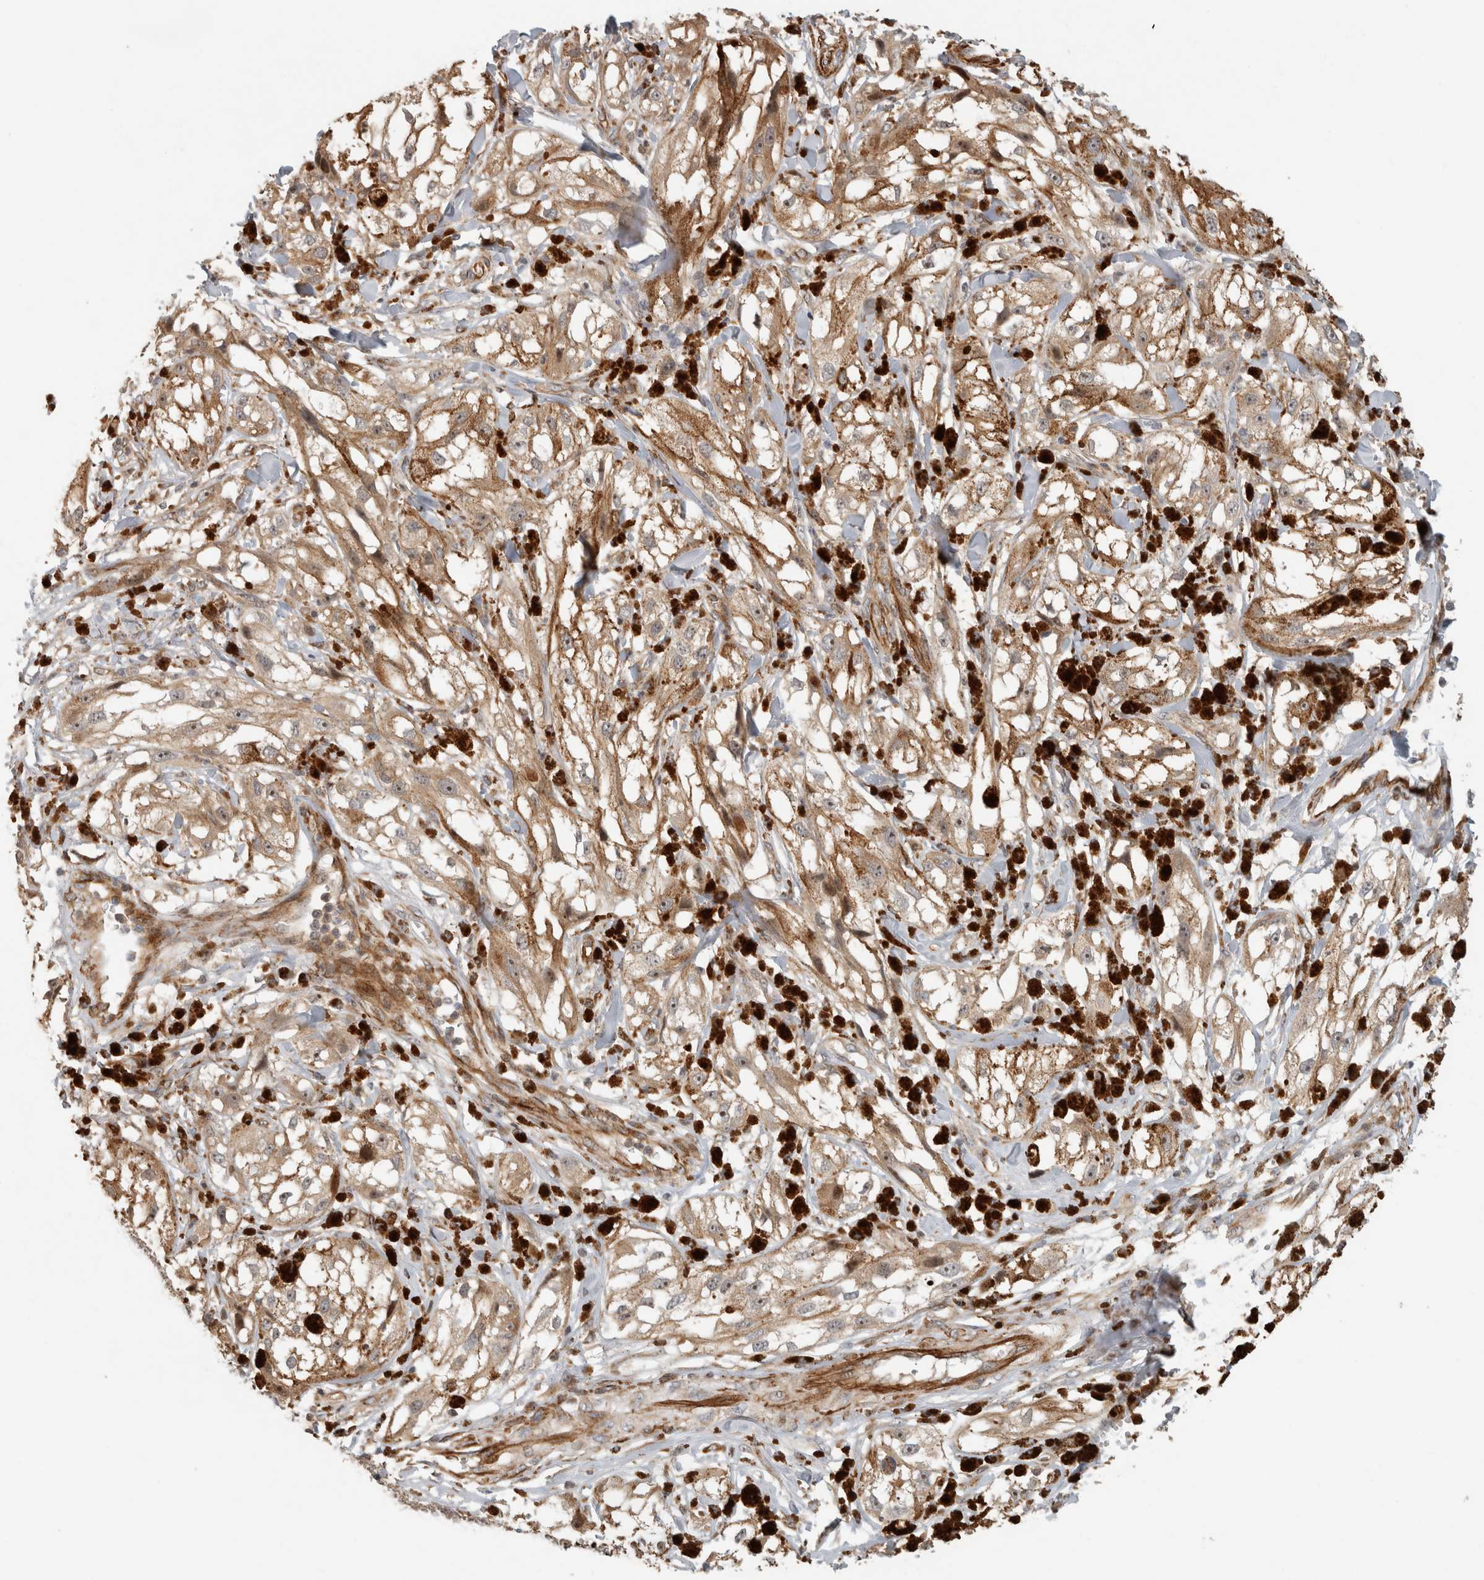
{"staining": {"intensity": "weak", "quantity": ">75%", "location": "cytoplasmic/membranous"}, "tissue": "melanoma", "cell_type": "Tumor cells", "image_type": "cancer", "snomed": [{"axis": "morphology", "description": "Malignant melanoma, NOS"}, {"axis": "topography", "description": "Skin"}], "caption": "Immunohistochemistry (IHC) photomicrograph of neoplastic tissue: human malignant melanoma stained using immunohistochemistry displays low levels of weak protein expression localized specifically in the cytoplasmic/membranous of tumor cells, appearing as a cytoplasmic/membranous brown color.", "gene": "SIPA1L2", "patient": {"sex": "male", "age": 88}}